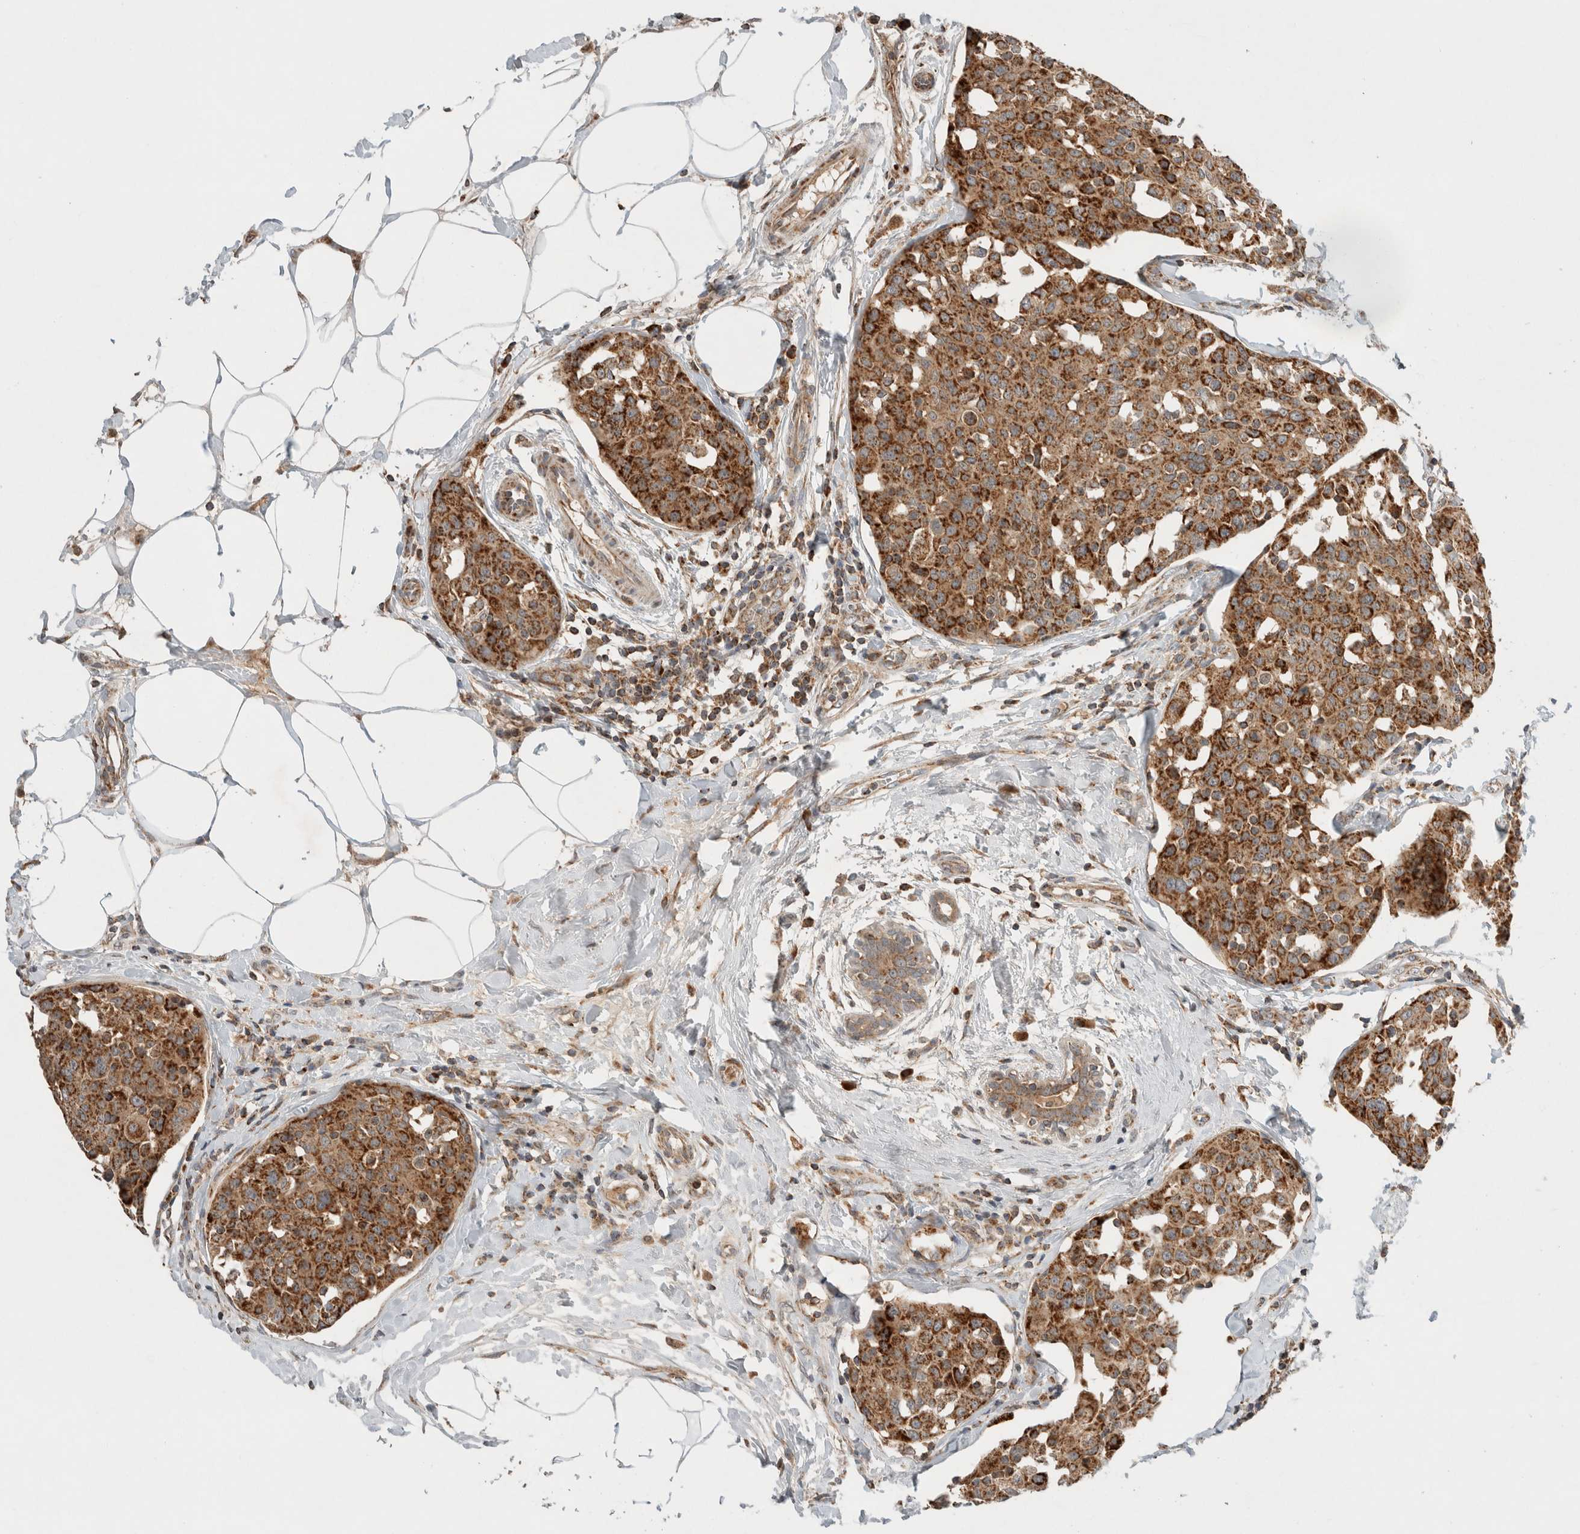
{"staining": {"intensity": "strong", "quantity": ">75%", "location": "cytoplasmic/membranous"}, "tissue": "breast cancer", "cell_type": "Tumor cells", "image_type": "cancer", "snomed": [{"axis": "morphology", "description": "Normal tissue, NOS"}, {"axis": "morphology", "description": "Duct carcinoma"}, {"axis": "topography", "description": "Breast"}], "caption": "A high-resolution histopathology image shows immunohistochemistry (IHC) staining of breast cancer (invasive ductal carcinoma), which shows strong cytoplasmic/membranous staining in approximately >75% of tumor cells.", "gene": "AMPD1", "patient": {"sex": "female", "age": 37}}